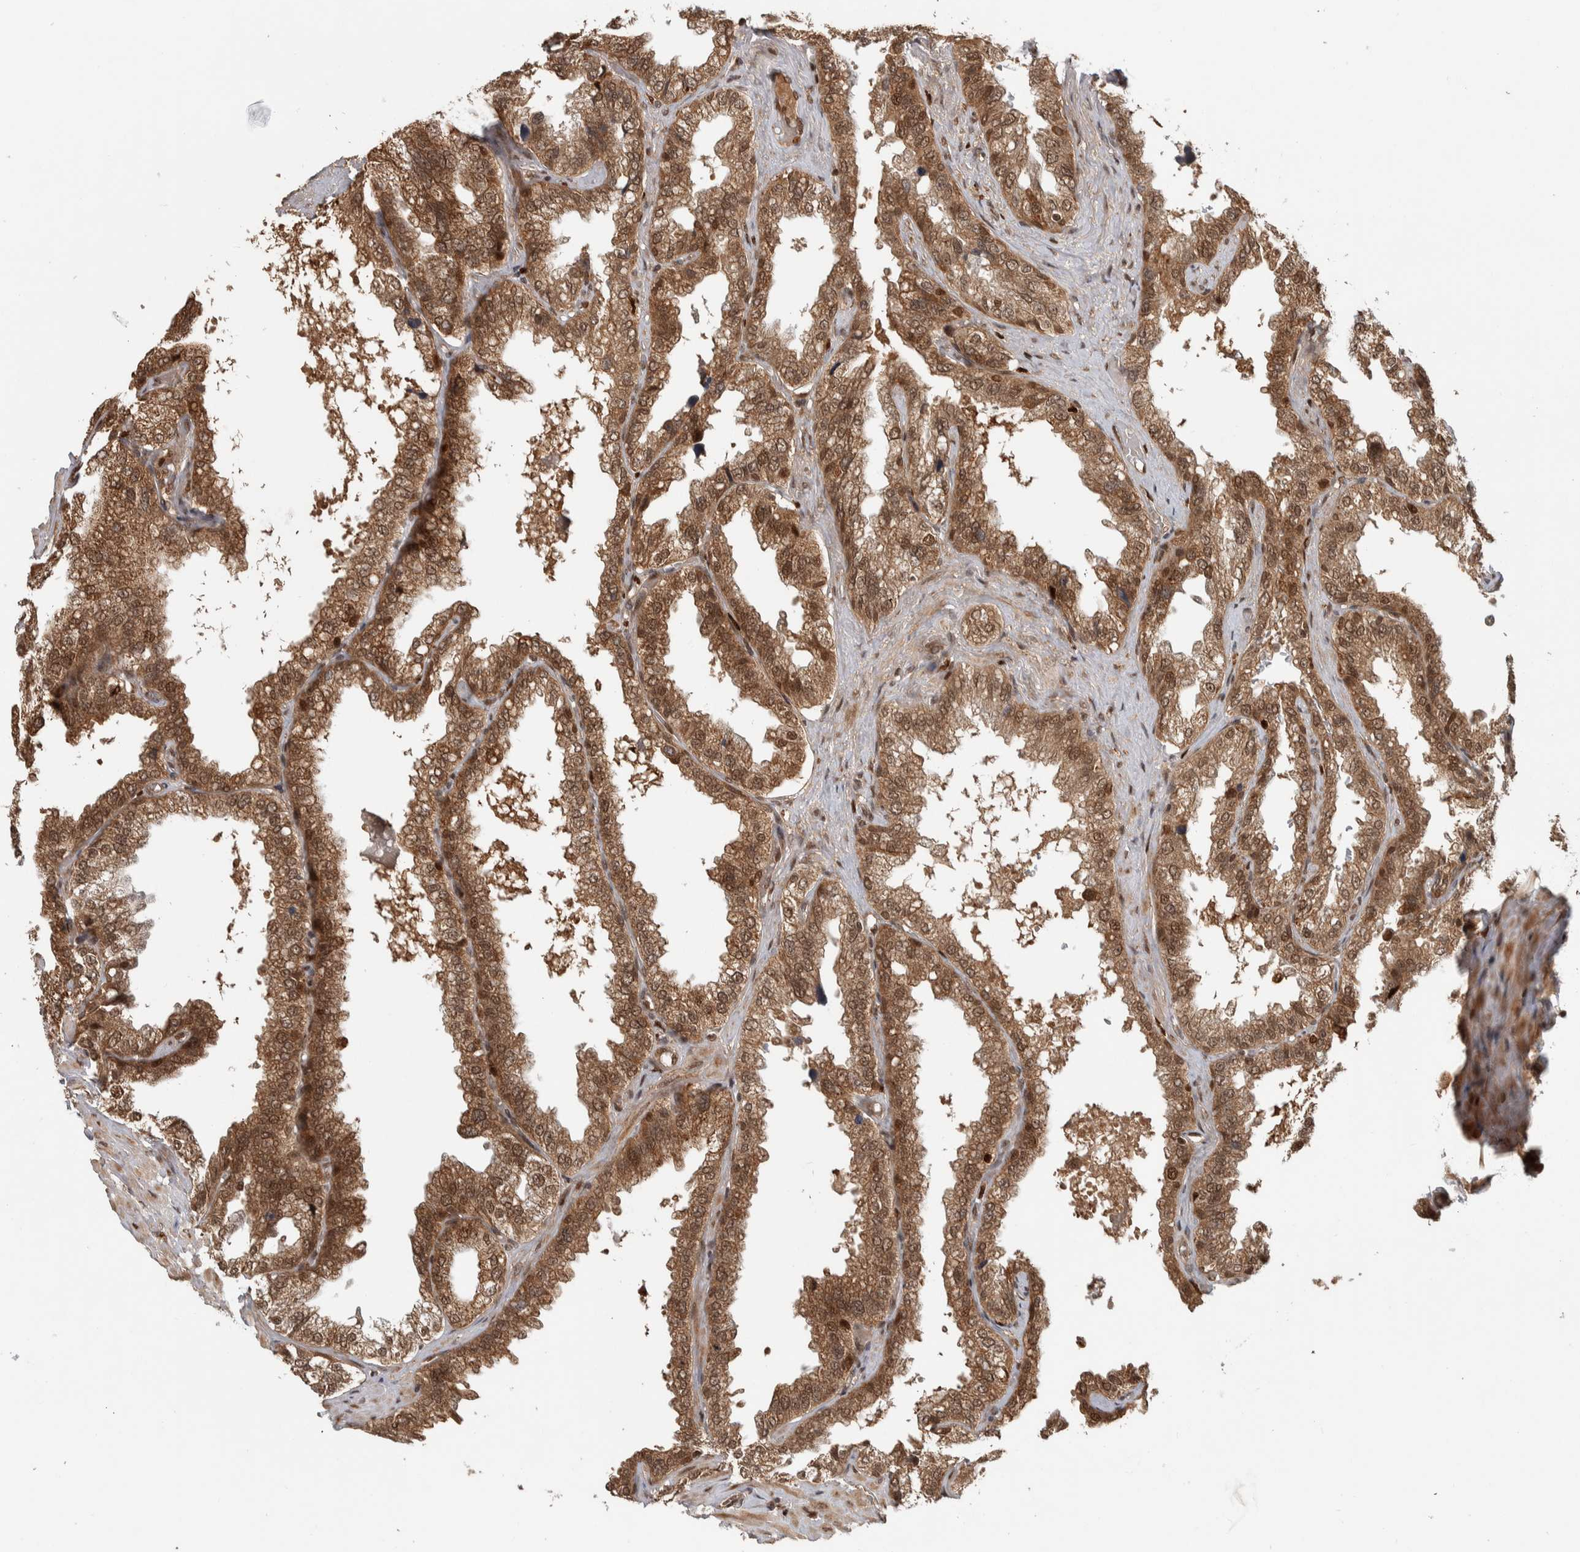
{"staining": {"intensity": "moderate", "quantity": ">75%", "location": "cytoplasmic/membranous,nuclear"}, "tissue": "seminal vesicle", "cell_type": "Glandular cells", "image_type": "normal", "snomed": [{"axis": "morphology", "description": "Normal tissue, NOS"}, {"axis": "topography", "description": "Seminal veicle"}], "caption": "IHC staining of benign seminal vesicle, which demonstrates medium levels of moderate cytoplasmic/membranous,nuclear staining in approximately >75% of glandular cells indicating moderate cytoplasmic/membranous,nuclear protein positivity. The staining was performed using DAB (3,3'-diaminobenzidine) (brown) for protein detection and nuclei were counterstained in hematoxylin (blue).", "gene": "RPS6KA4", "patient": {"sex": "male", "age": 68}}